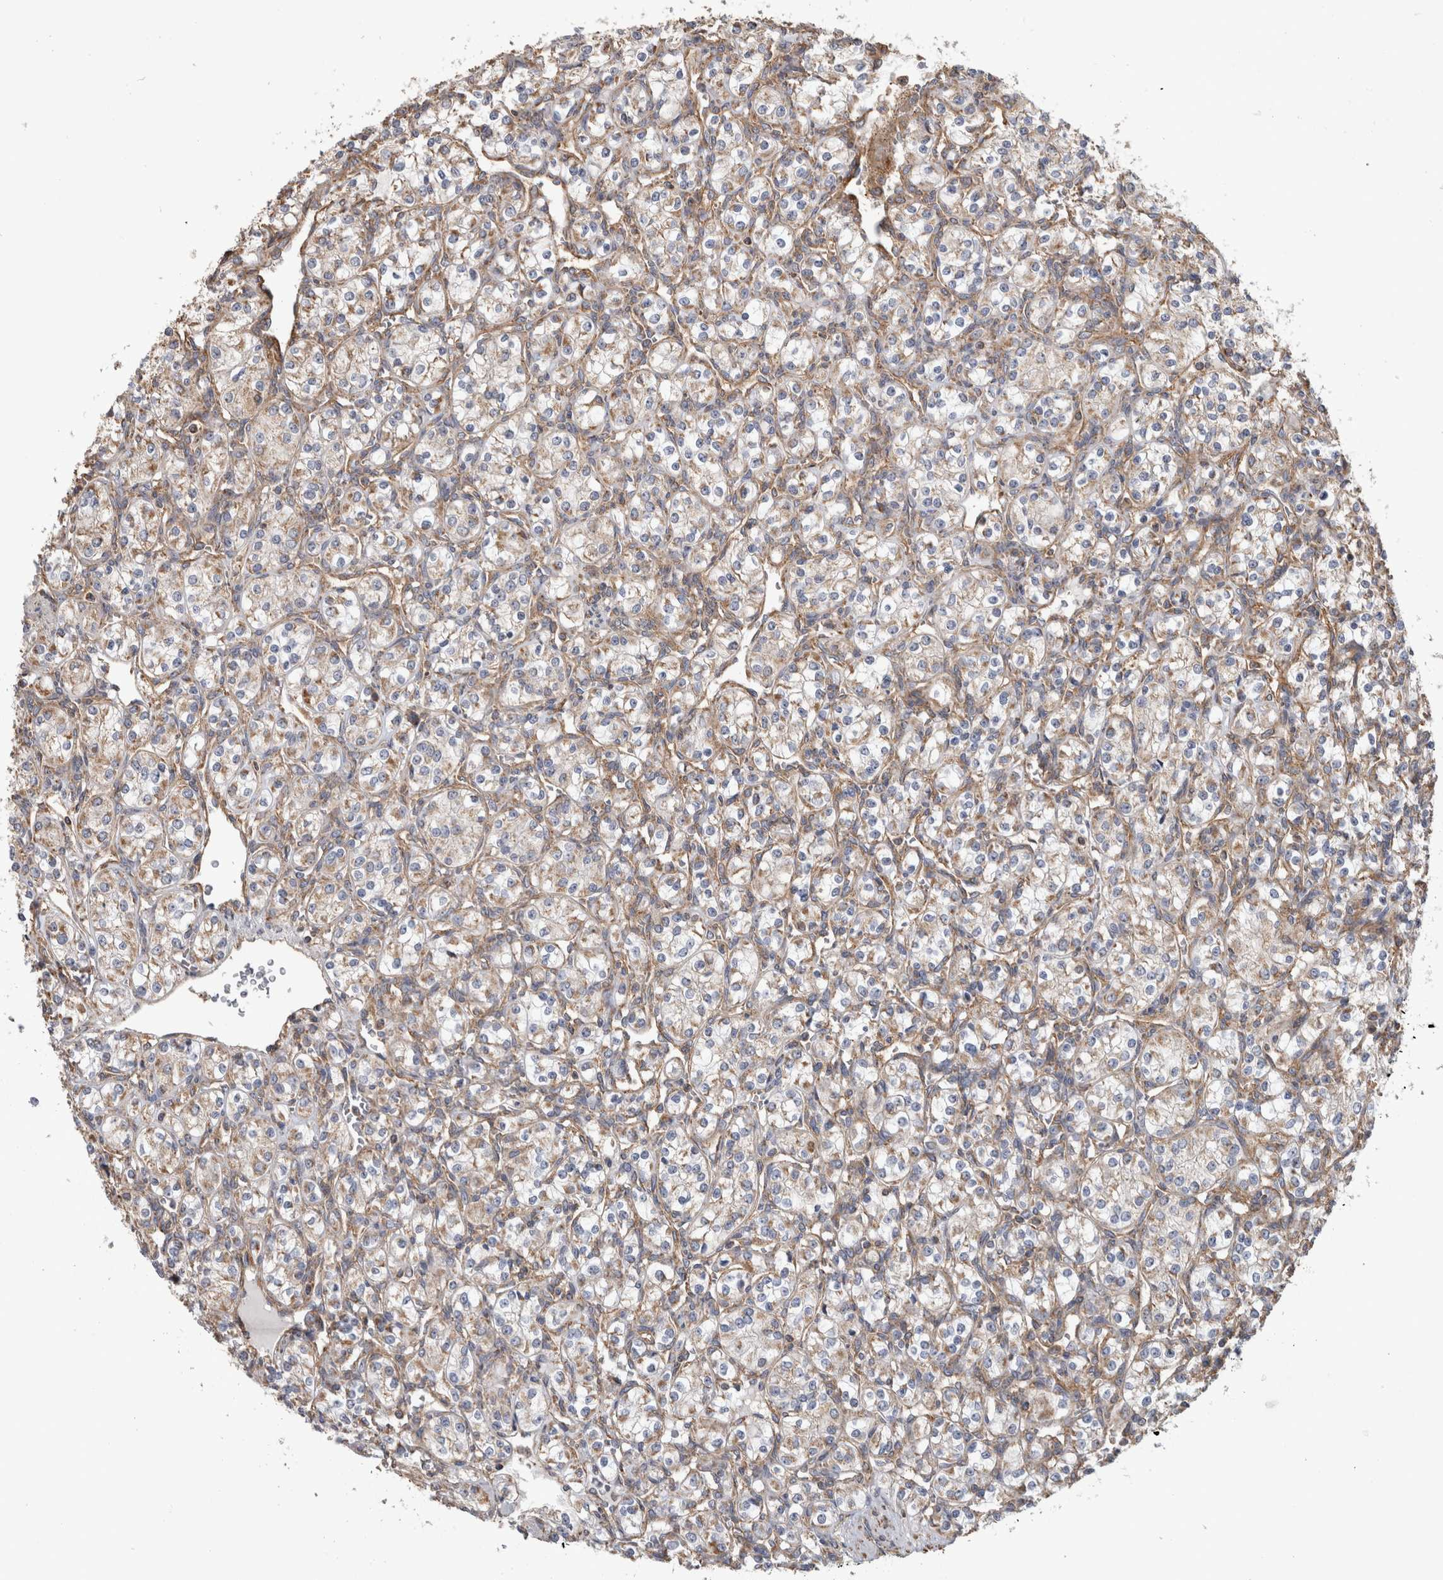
{"staining": {"intensity": "weak", "quantity": "25%-75%", "location": "cytoplasmic/membranous"}, "tissue": "renal cancer", "cell_type": "Tumor cells", "image_type": "cancer", "snomed": [{"axis": "morphology", "description": "Adenocarcinoma, NOS"}, {"axis": "topography", "description": "Kidney"}], "caption": "Renal adenocarcinoma stained with a protein marker exhibits weak staining in tumor cells.", "gene": "SFXN2", "patient": {"sex": "male", "age": 77}}